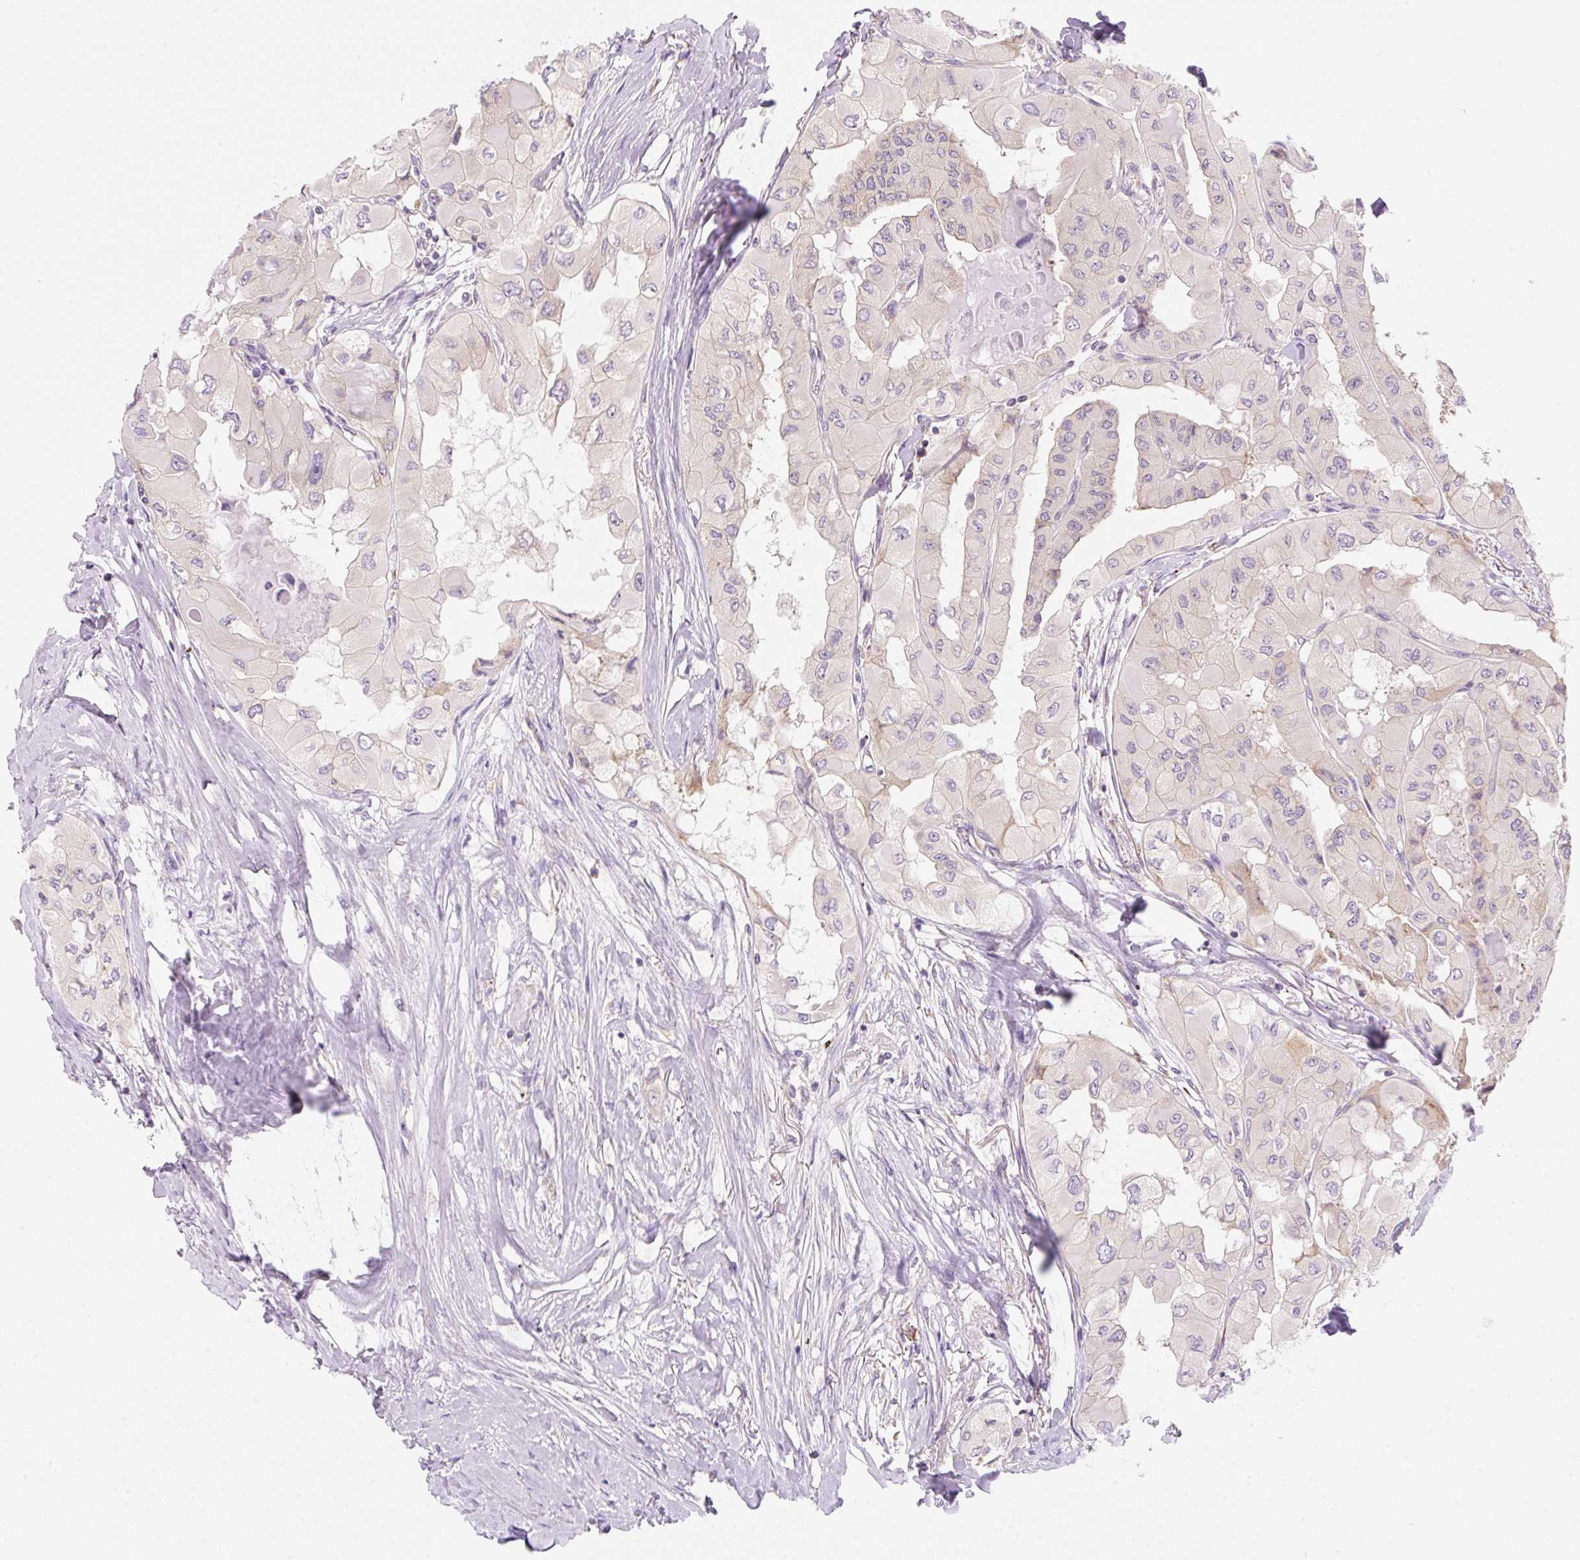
{"staining": {"intensity": "negative", "quantity": "none", "location": "none"}, "tissue": "thyroid cancer", "cell_type": "Tumor cells", "image_type": "cancer", "snomed": [{"axis": "morphology", "description": "Normal tissue, NOS"}, {"axis": "morphology", "description": "Papillary adenocarcinoma, NOS"}, {"axis": "topography", "description": "Thyroid gland"}], "caption": "IHC photomicrograph of neoplastic tissue: thyroid papillary adenocarcinoma stained with DAB (3,3'-diaminobenzidine) shows no significant protein positivity in tumor cells.", "gene": "RPL18A", "patient": {"sex": "female", "age": 59}}